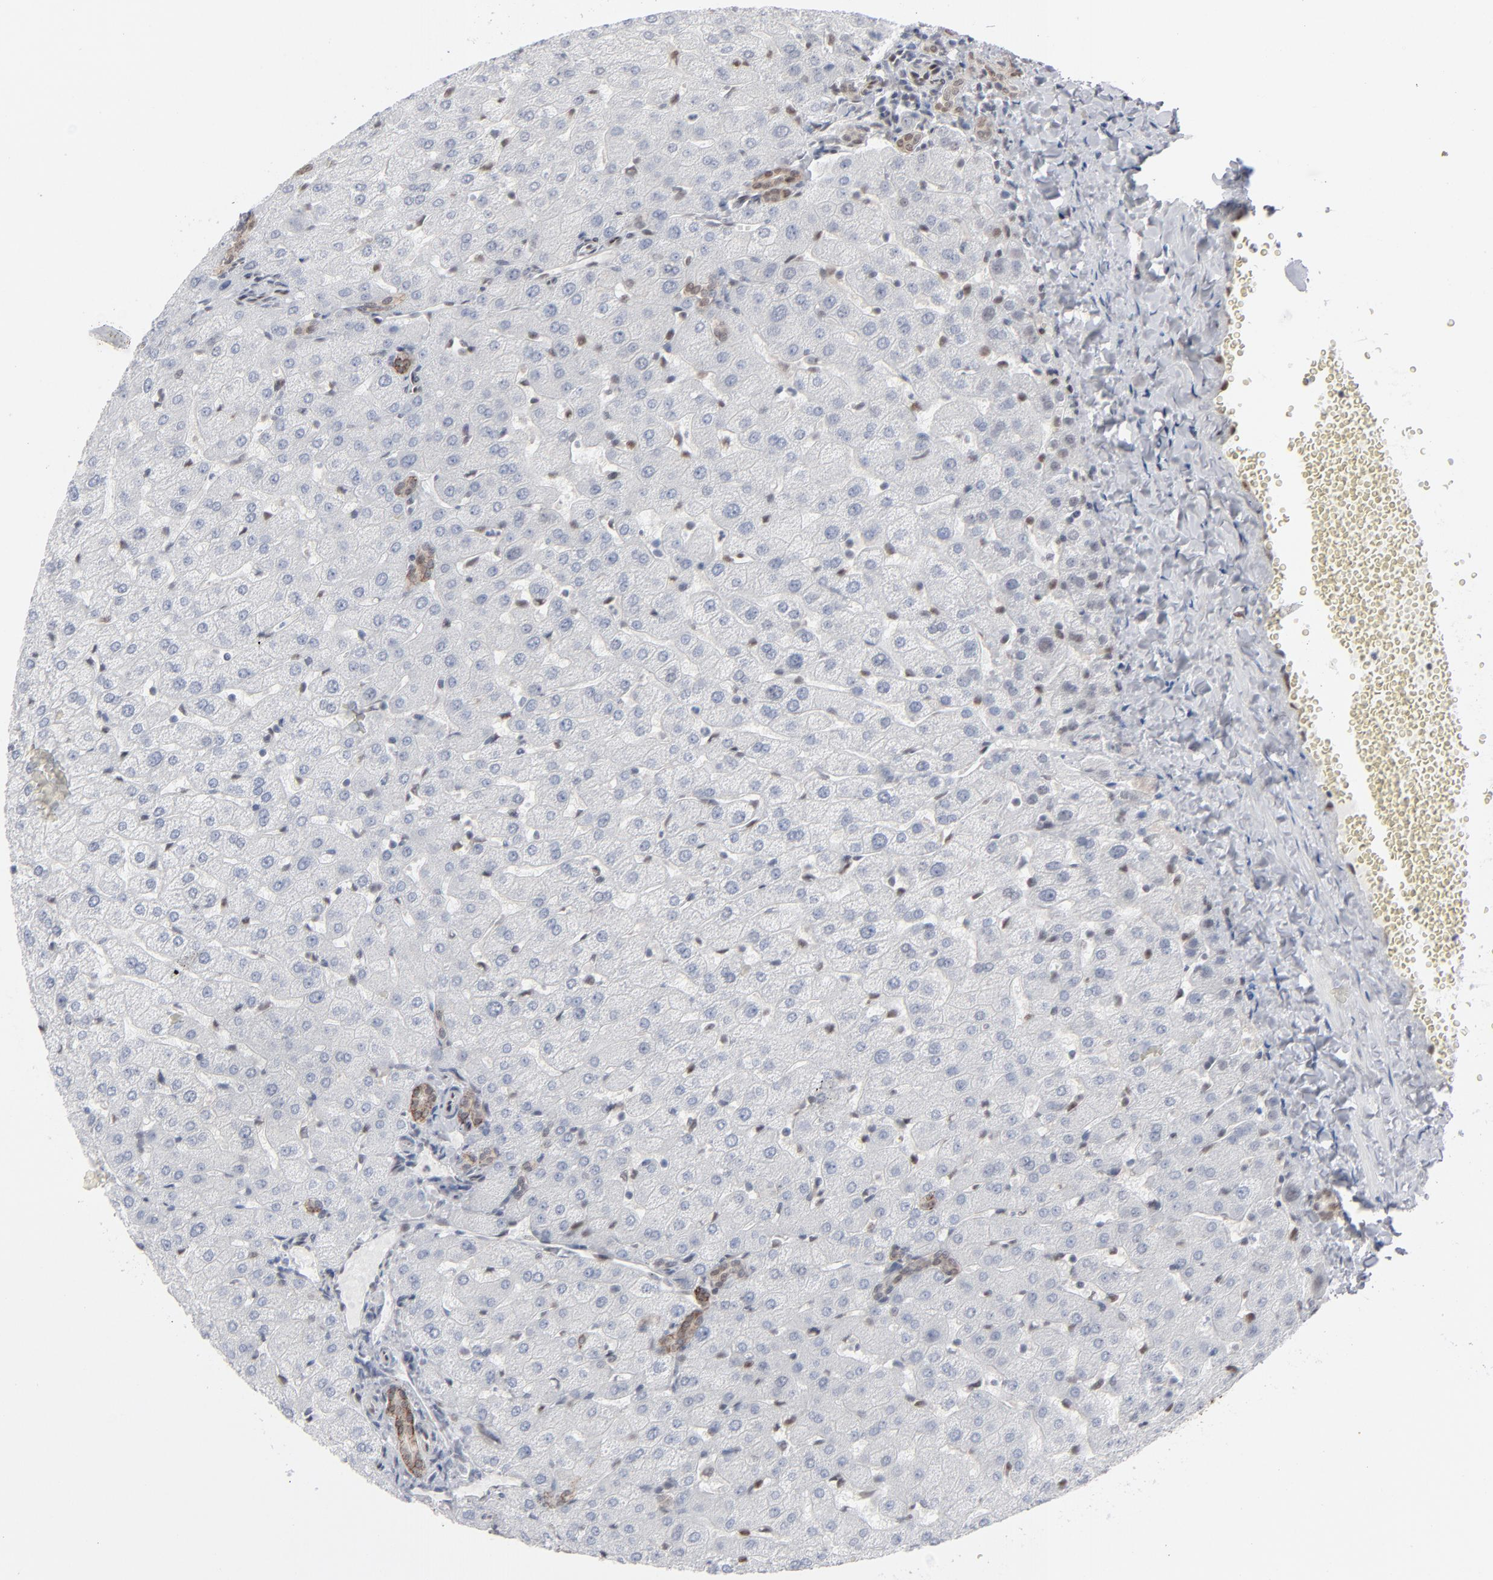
{"staining": {"intensity": "weak", "quantity": ">75%", "location": "cytoplasmic/membranous"}, "tissue": "liver", "cell_type": "Cholangiocytes", "image_type": "normal", "snomed": [{"axis": "morphology", "description": "Normal tissue, NOS"}, {"axis": "morphology", "description": "Fibrosis, NOS"}, {"axis": "topography", "description": "Liver"}], "caption": "Protein expression analysis of benign human liver reveals weak cytoplasmic/membranous positivity in approximately >75% of cholangiocytes. The protein is stained brown, and the nuclei are stained in blue (DAB IHC with brightfield microscopy, high magnification).", "gene": "IRF9", "patient": {"sex": "female", "age": 29}}